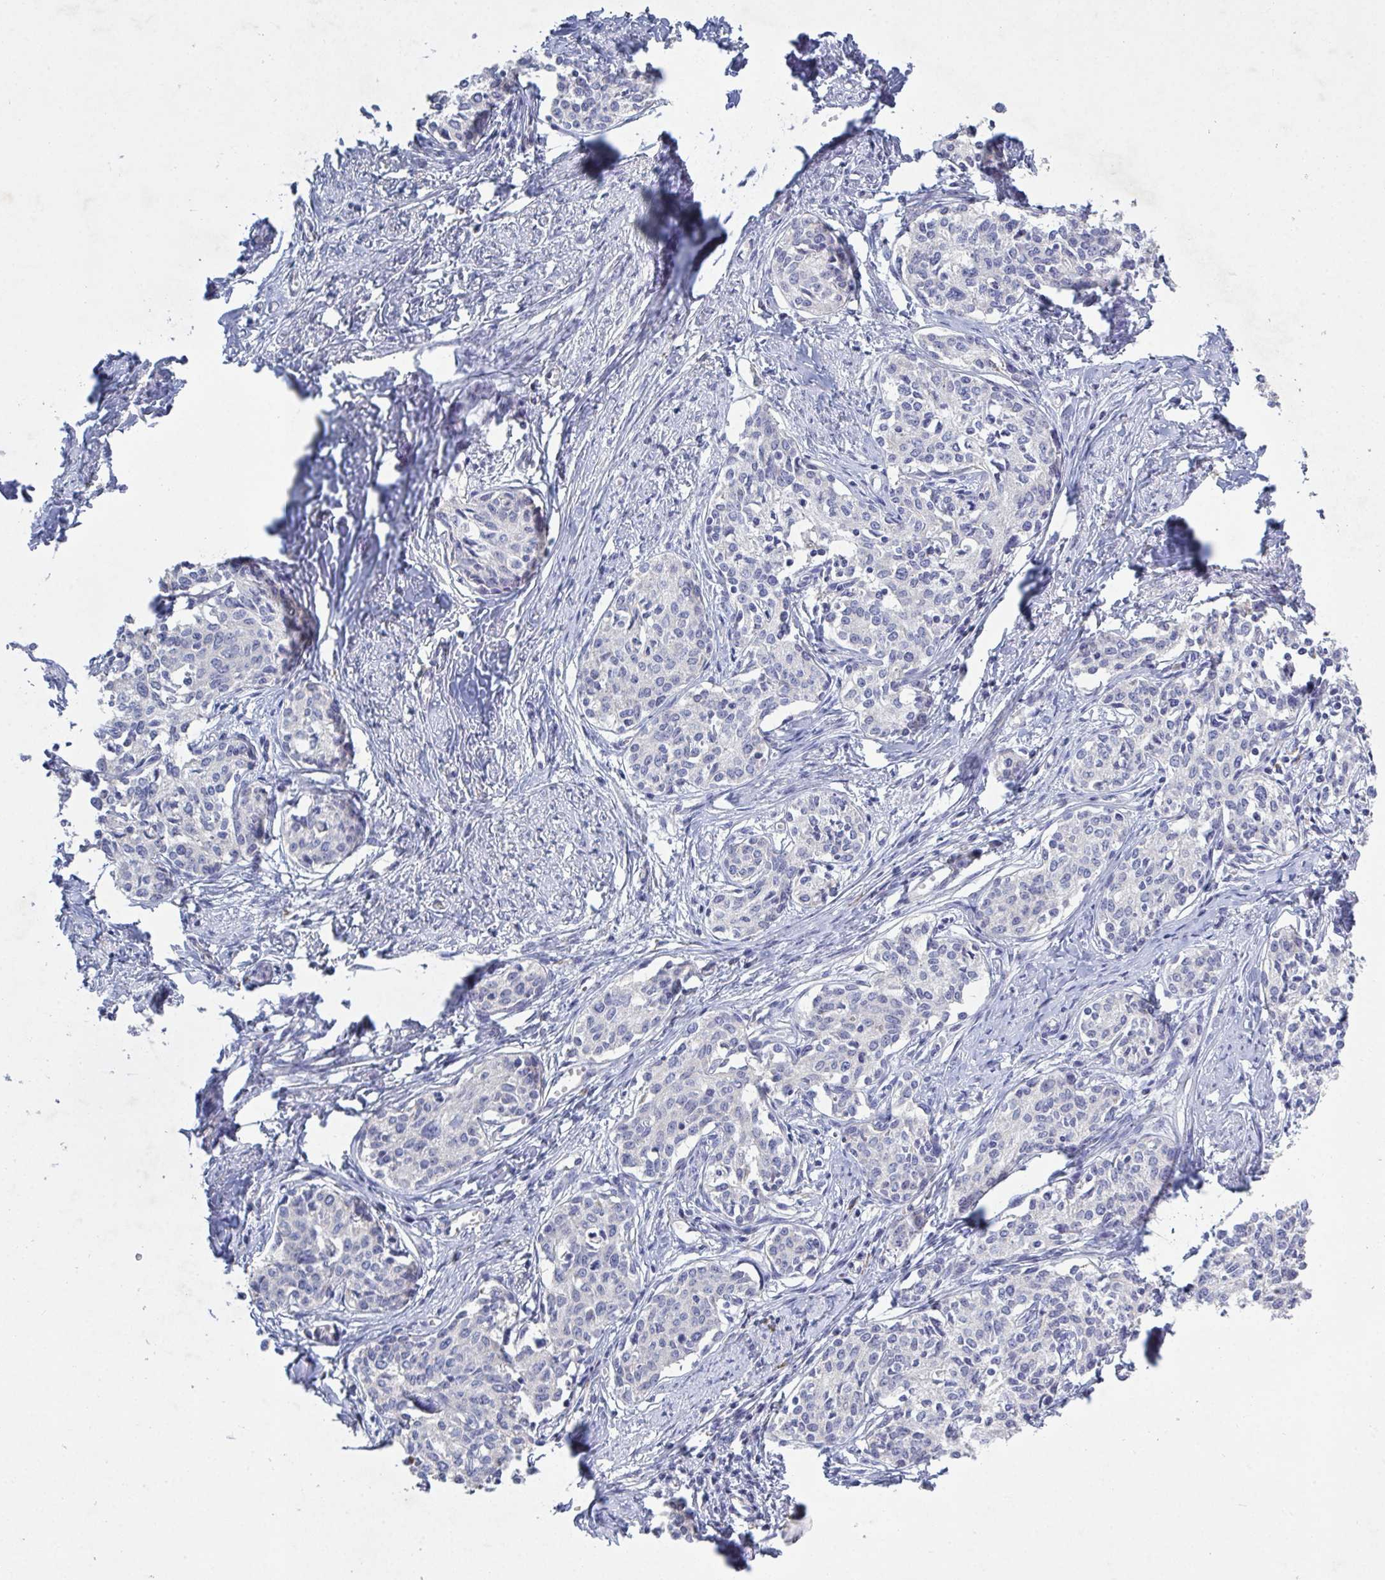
{"staining": {"intensity": "negative", "quantity": "none", "location": "none"}, "tissue": "cervical cancer", "cell_type": "Tumor cells", "image_type": "cancer", "snomed": [{"axis": "morphology", "description": "Squamous cell carcinoma, NOS"}, {"axis": "morphology", "description": "Adenocarcinoma, NOS"}, {"axis": "topography", "description": "Cervix"}], "caption": "A histopathology image of cervical cancer (squamous cell carcinoma) stained for a protein shows no brown staining in tumor cells.", "gene": "GALNT13", "patient": {"sex": "female", "age": 52}}